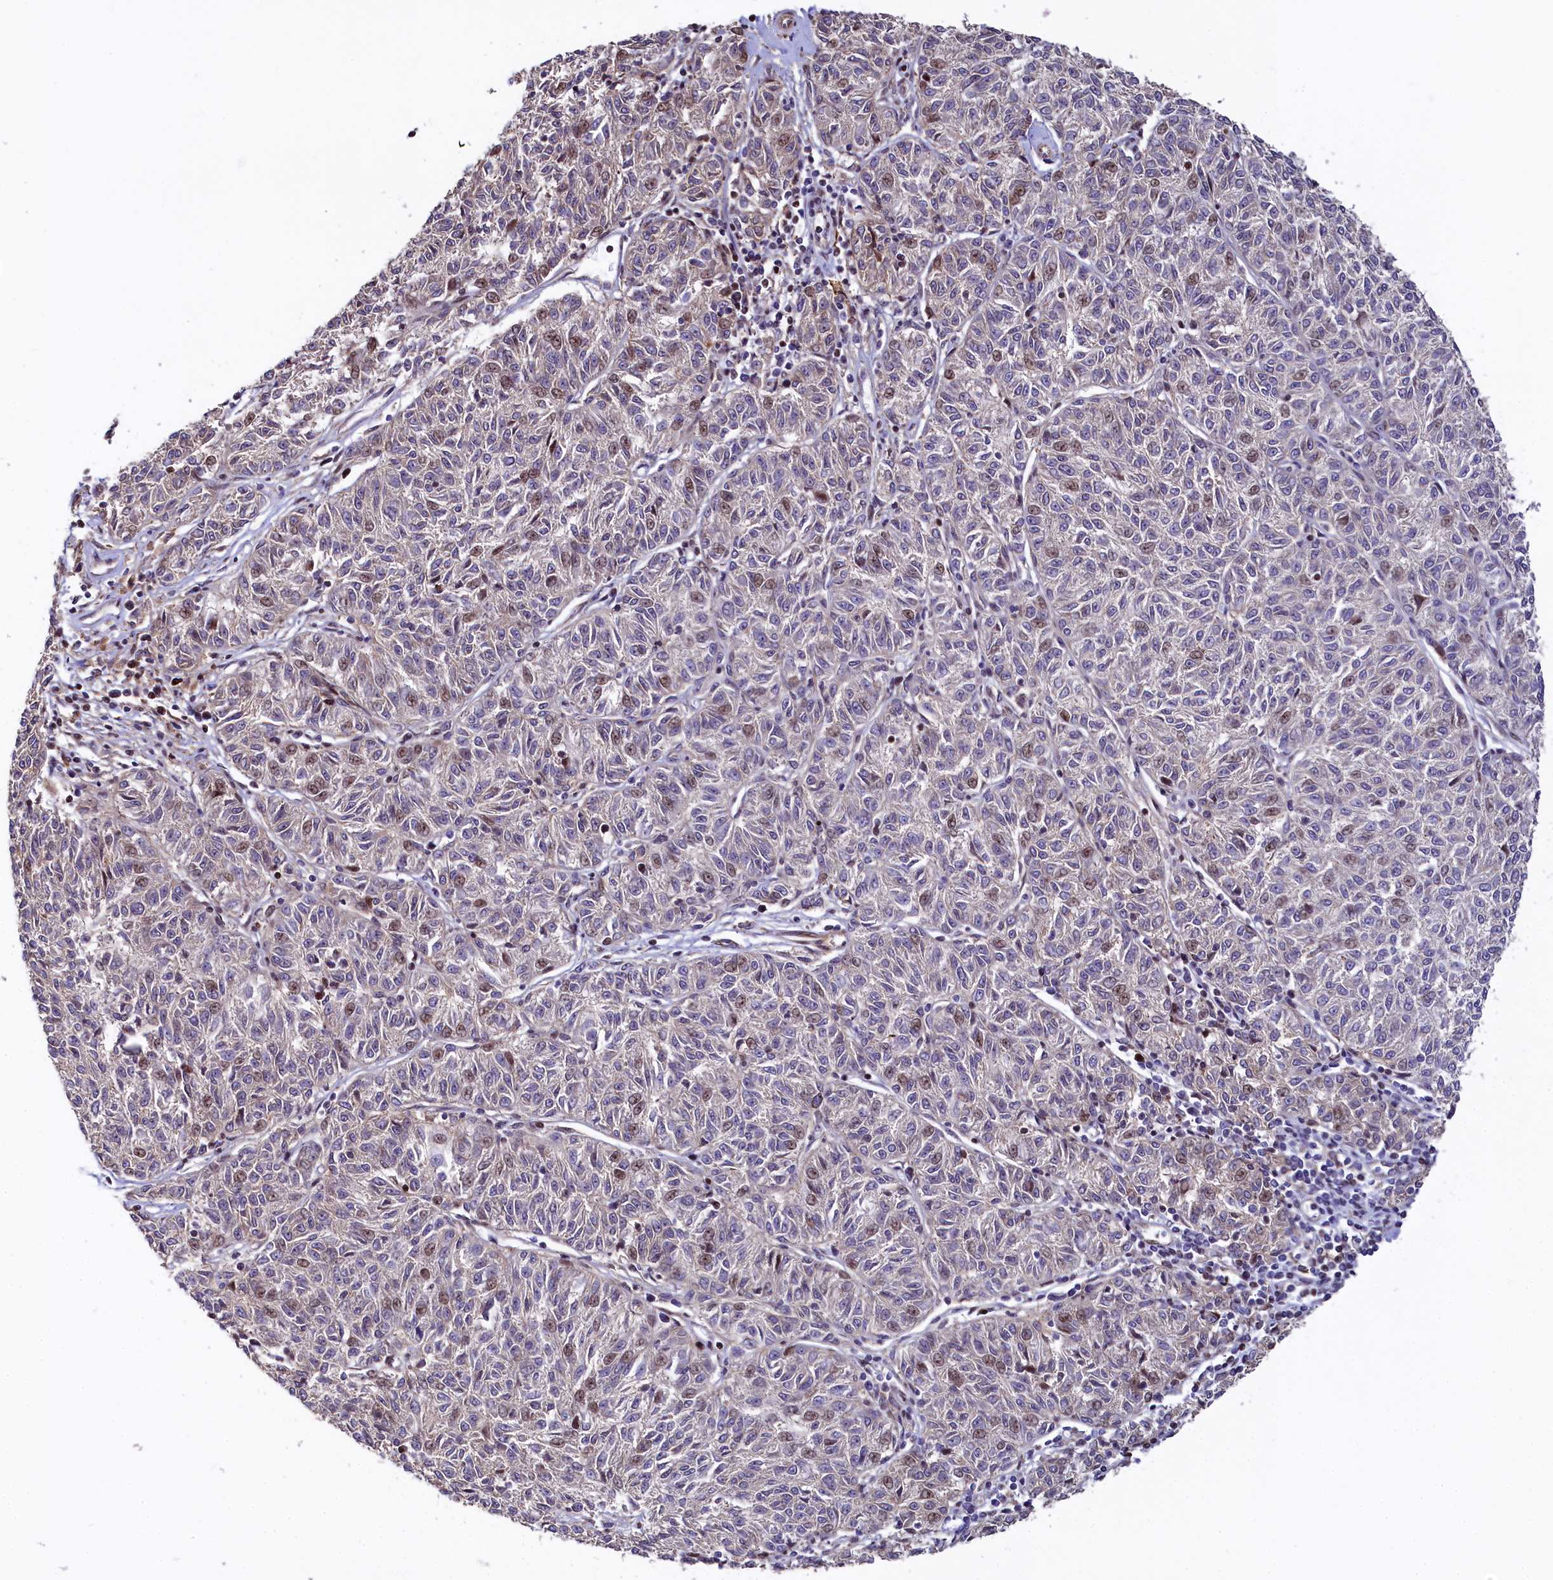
{"staining": {"intensity": "moderate", "quantity": "<25%", "location": "nuclear"}, "tissue": "melanoma", "cell_type": "Tumor cells", "image_type": "cancer", "snomed": [{"axis": "morphology", "description": "Malignant melanoma, NOS"}, {"axis": "topography", "description": "Skin"}], "caption": "This is an image of IHC staining of malignant melanoma, which shows moderate positivity in the nuclear of tumor cells.", "gene": "TGDS", "patient": {"sex": "female", "age": 72}}